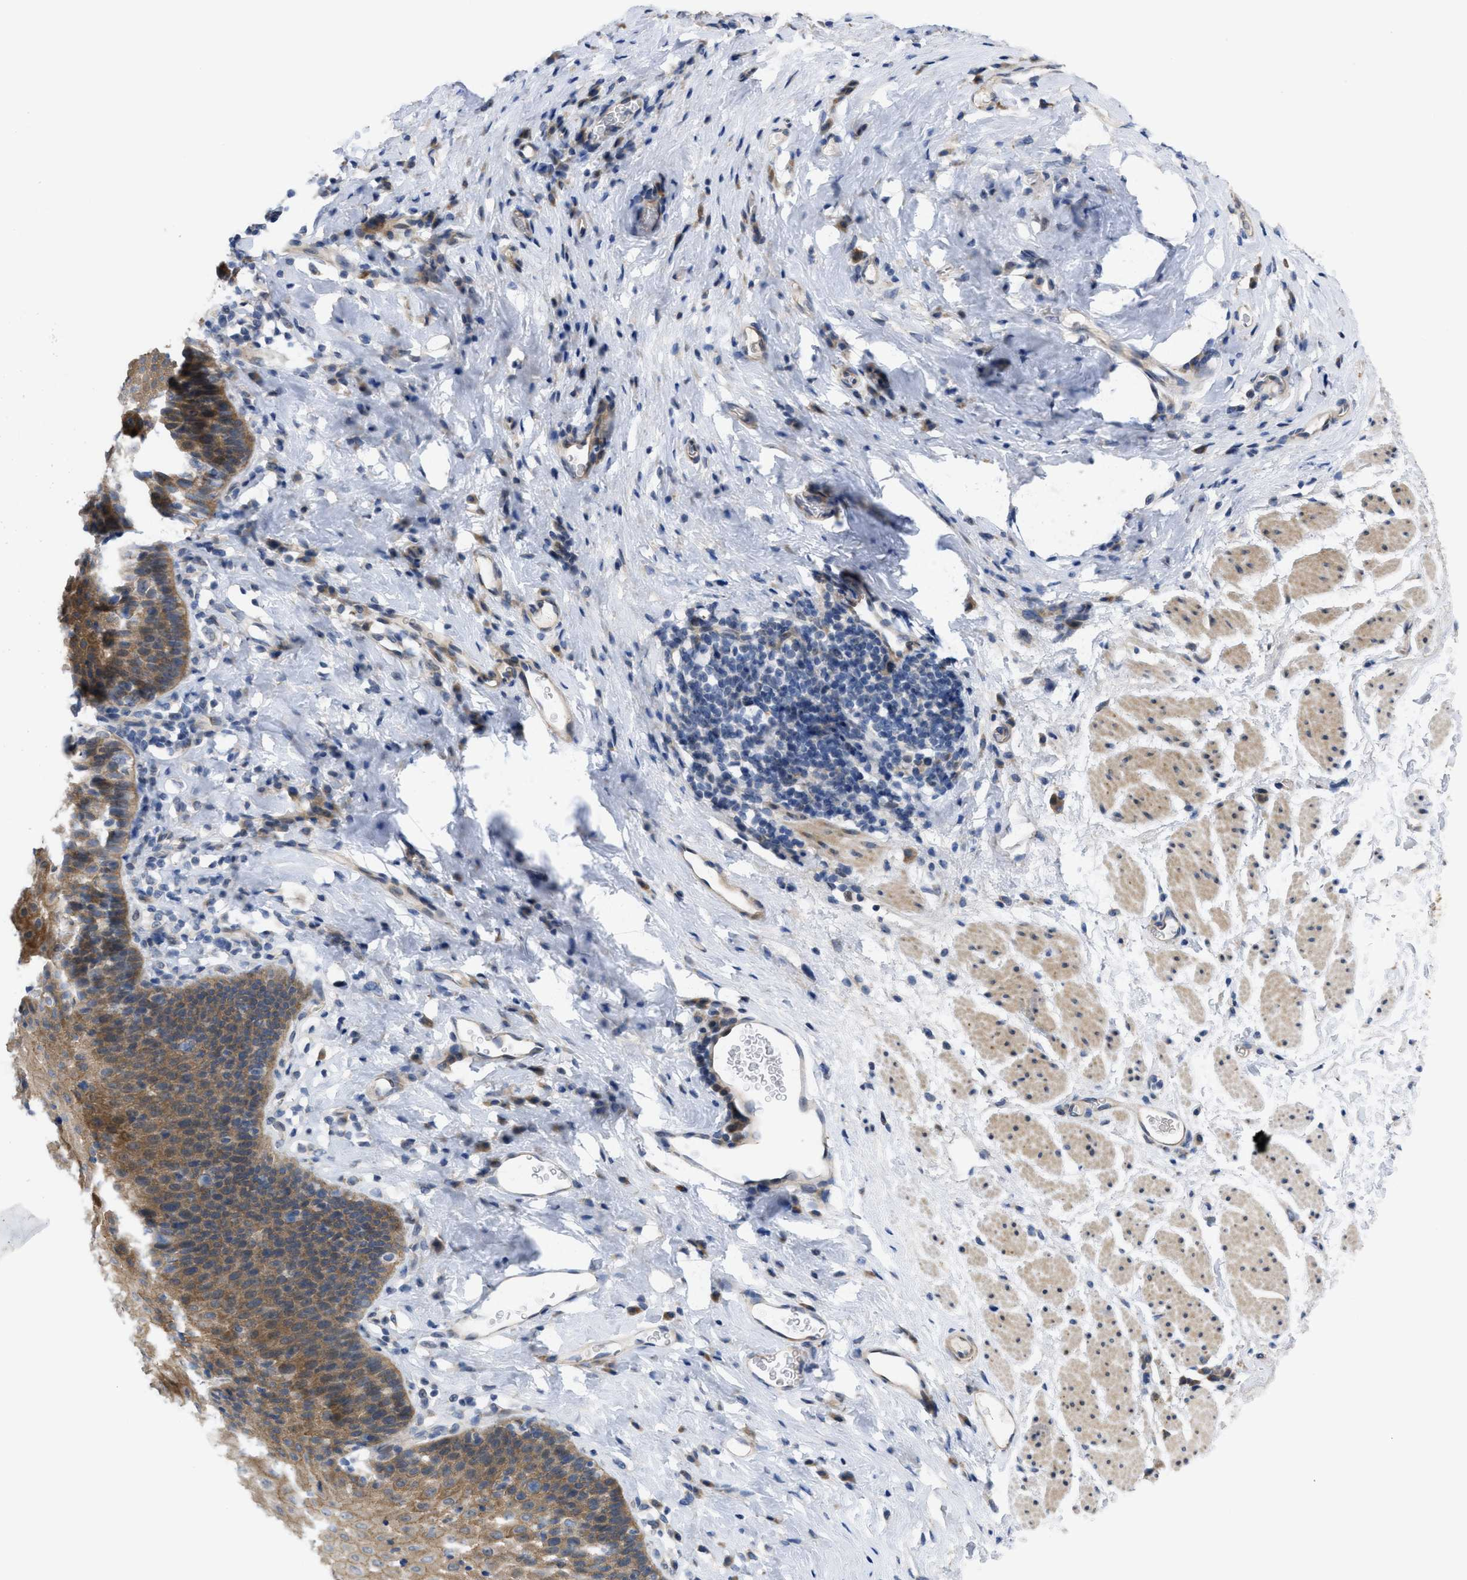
{"staining": {"intensity": "moderate", "quantity": ">75%", "location": "cytoplasmic/membranous"}, "tissue": "esophagus", "cell_type": "Squamous epithelial cells", "image_type": "normal", "snomed": [{"axis": "morphology", "description": "Normal tissue, NOS"}, {"axis": "topography", "description": "Esophagus"}], "caption": "IHC image of unremarkable esophagus: human esophagus stained using IHC demonstrates medium levels of moderate protein expression localized specifically in the cytoplasmic/membranous of squamous epithelial cells, appearing as a cytoplasmic/membranous brown color.", "gene": "CDPF1", "patient": {"sex": "female", "age": 61}}